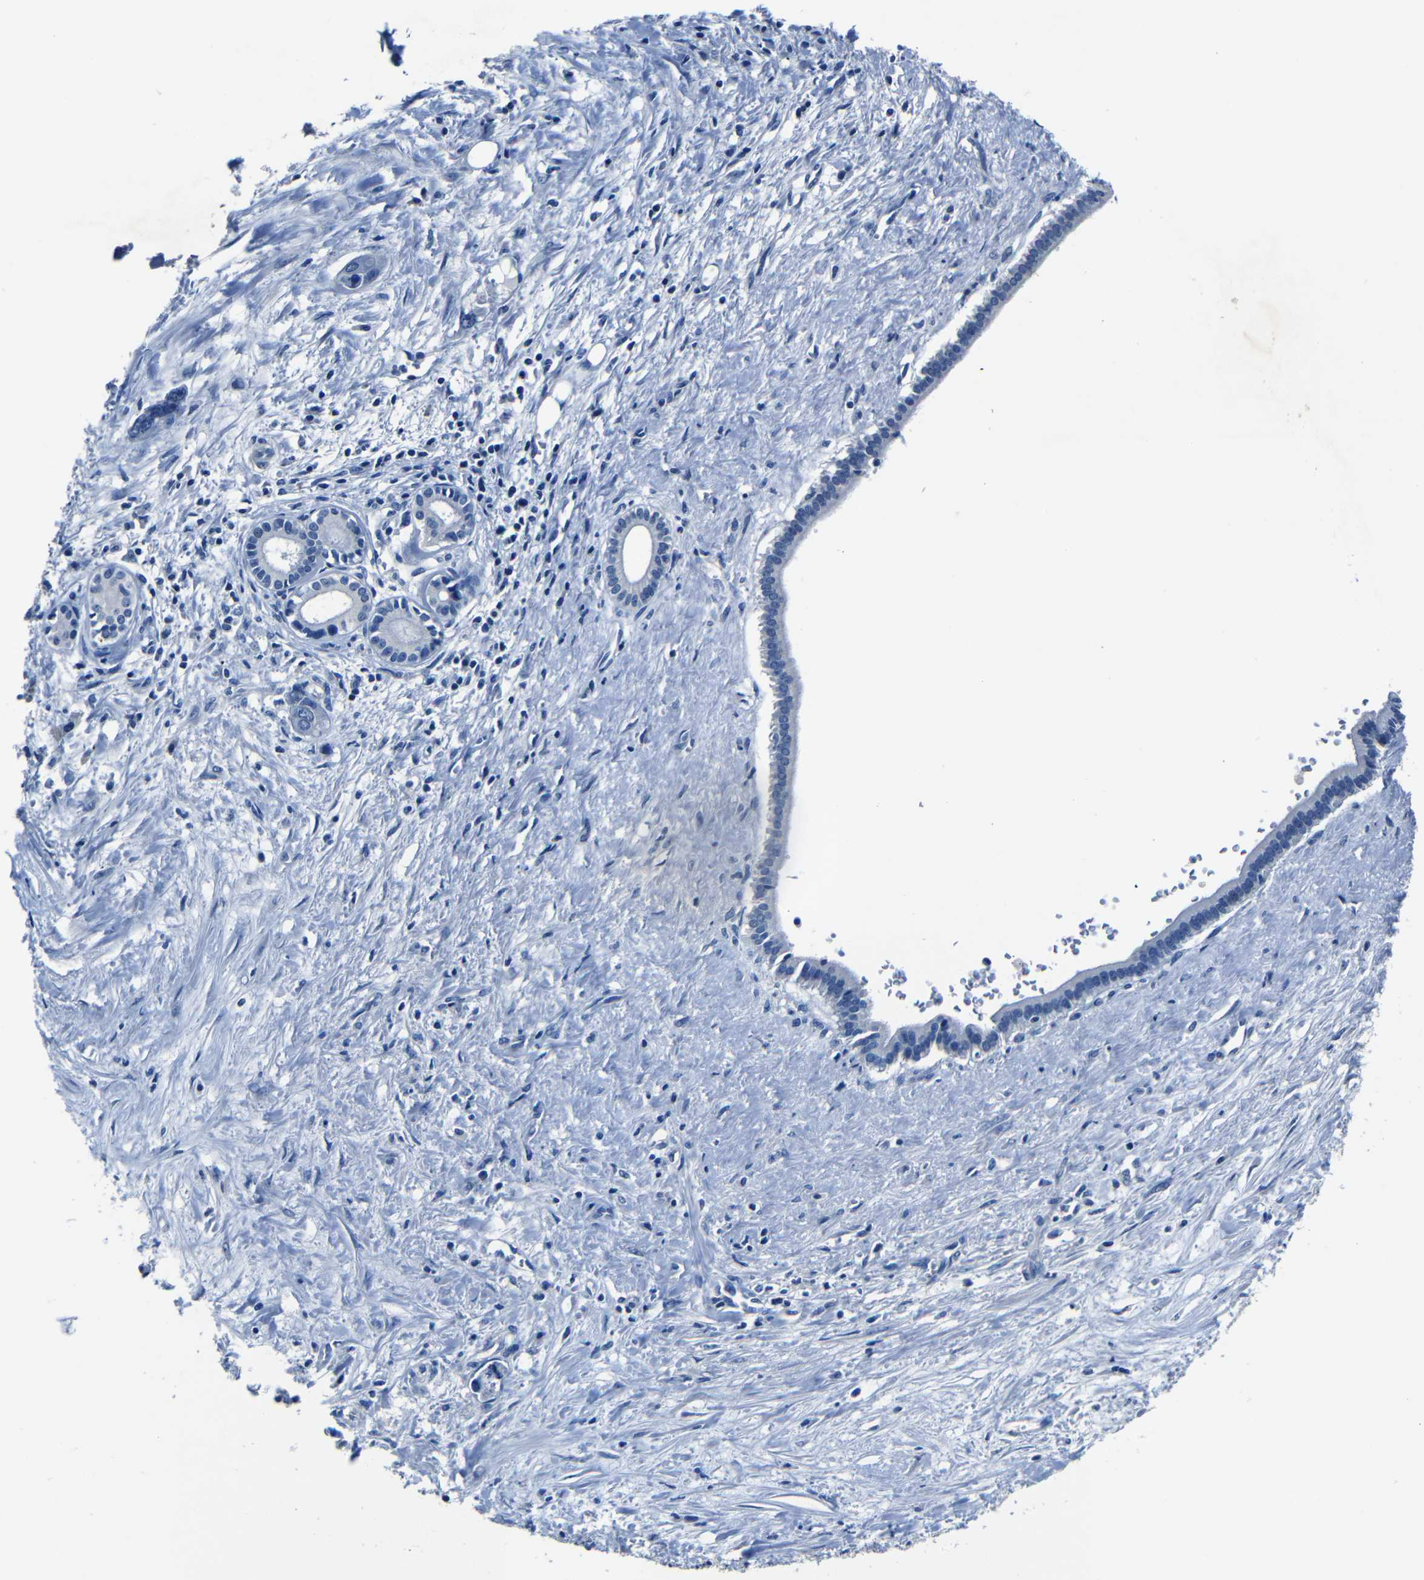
{"staining": {"intensity": "negative", "quantity": "none", "location": "none"}, "tissue": "liver cancer", "cell_type": "Tumor cells", "image_type": "cancer", "snomed": [{"axis": "morphology", "description": "Cholangiocarcinoma"}, {"axis": "topography", "description": "Liver"}], "caption": "The immunohistochemistry micrograph has no significant positivity in tumor cells of liver cancer tissue.", "gene": "NCMAP", "patient": {"sex": "female", "age": 65}}